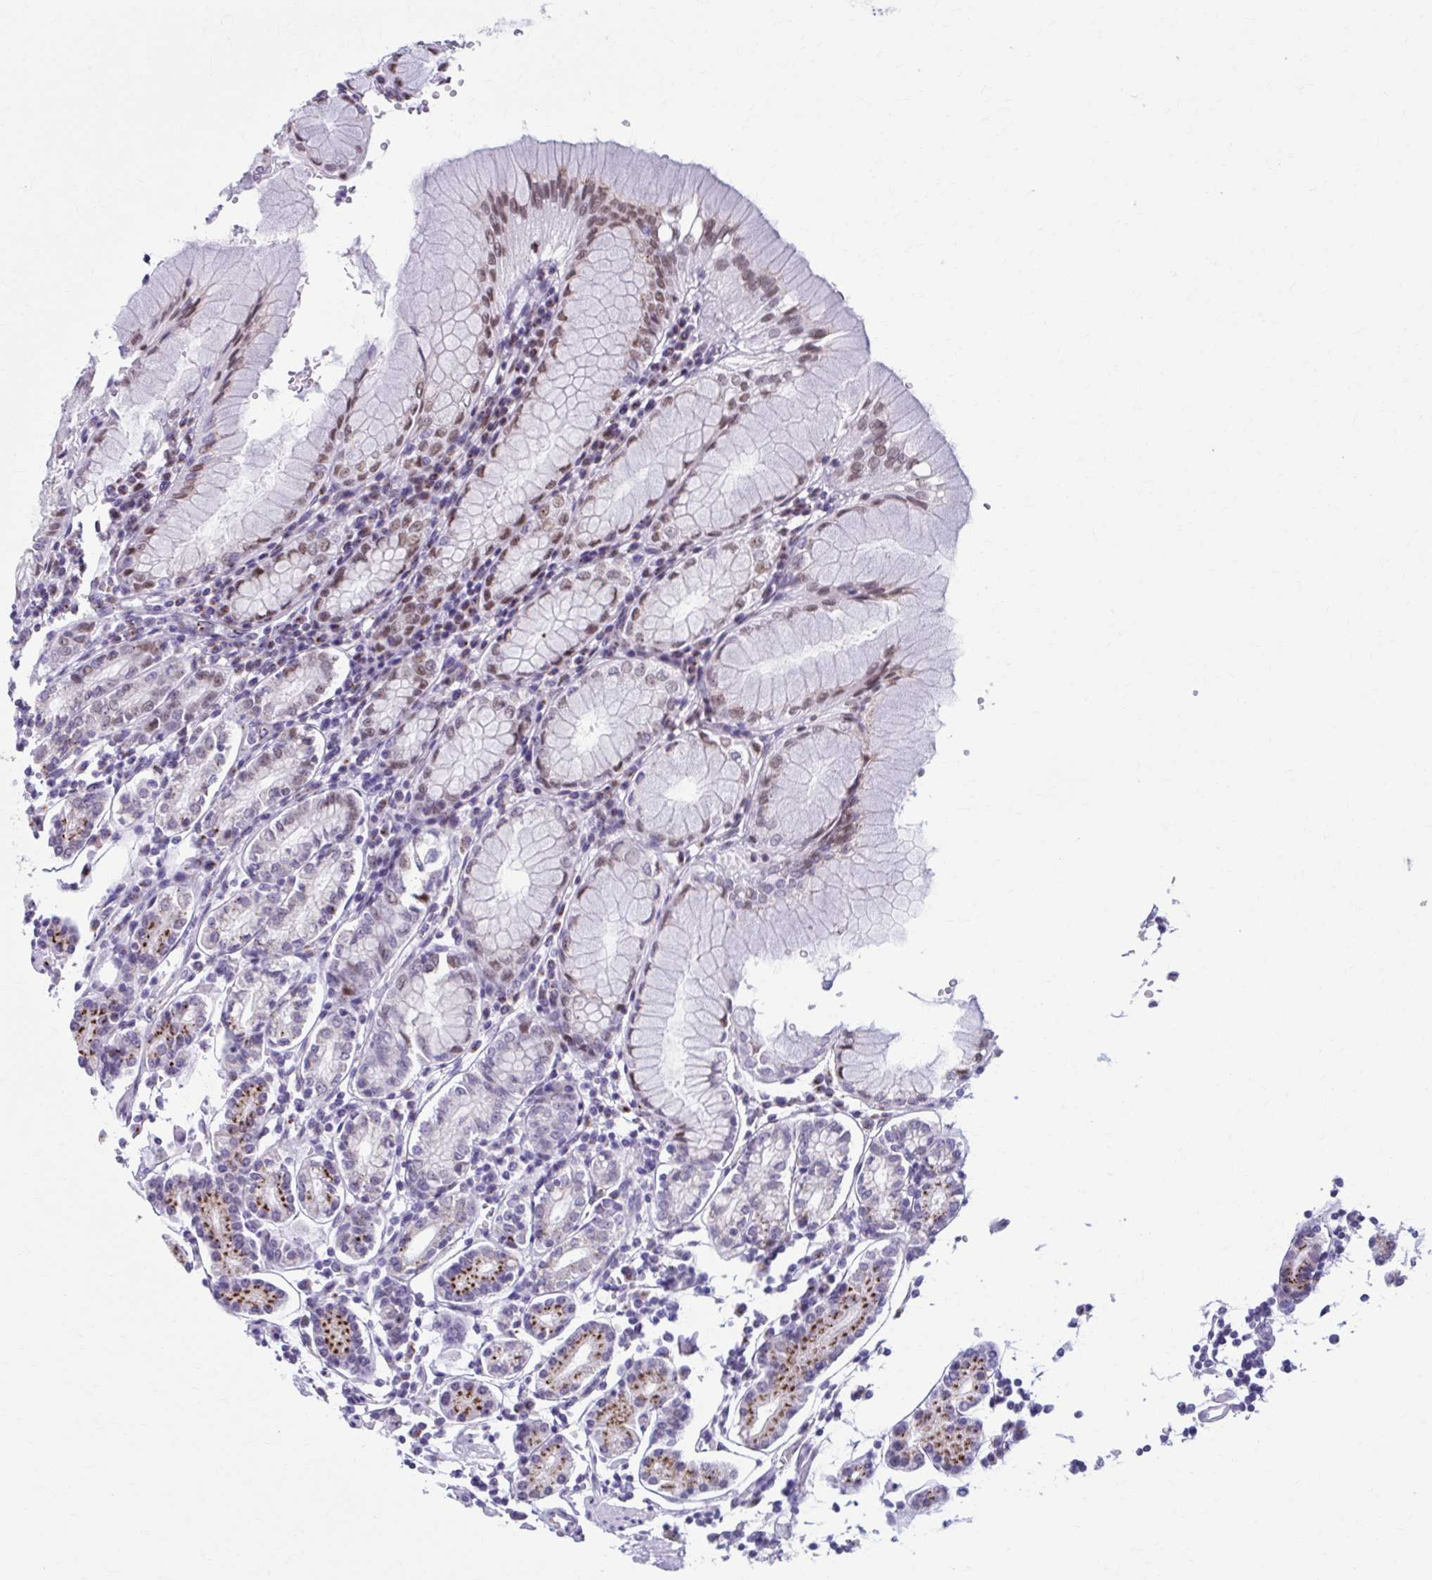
{"staining": {"intensity": "strong", "quantity": "25%-75%", "location": "cytoplasmic/membranous,nuclear"}, "tissue": "stomach", "cell_type": "Glandular cells", "image_type": "normal", "snomed": [{"axis": "morphology", "description": "Normal tissue, NOS"}, {"axis": "topography", "description": "Stomach"}], "caption": "IHC histopathology image of unremarkable human stomach stained for a protein (brown), which exhibits high levels of strong cytoplasmic/membranous,nuclear expression in approximately 25%-75% of glandular cells.", "gene": "ZNF682", "patient": {"sex": "female", "age": 62}}